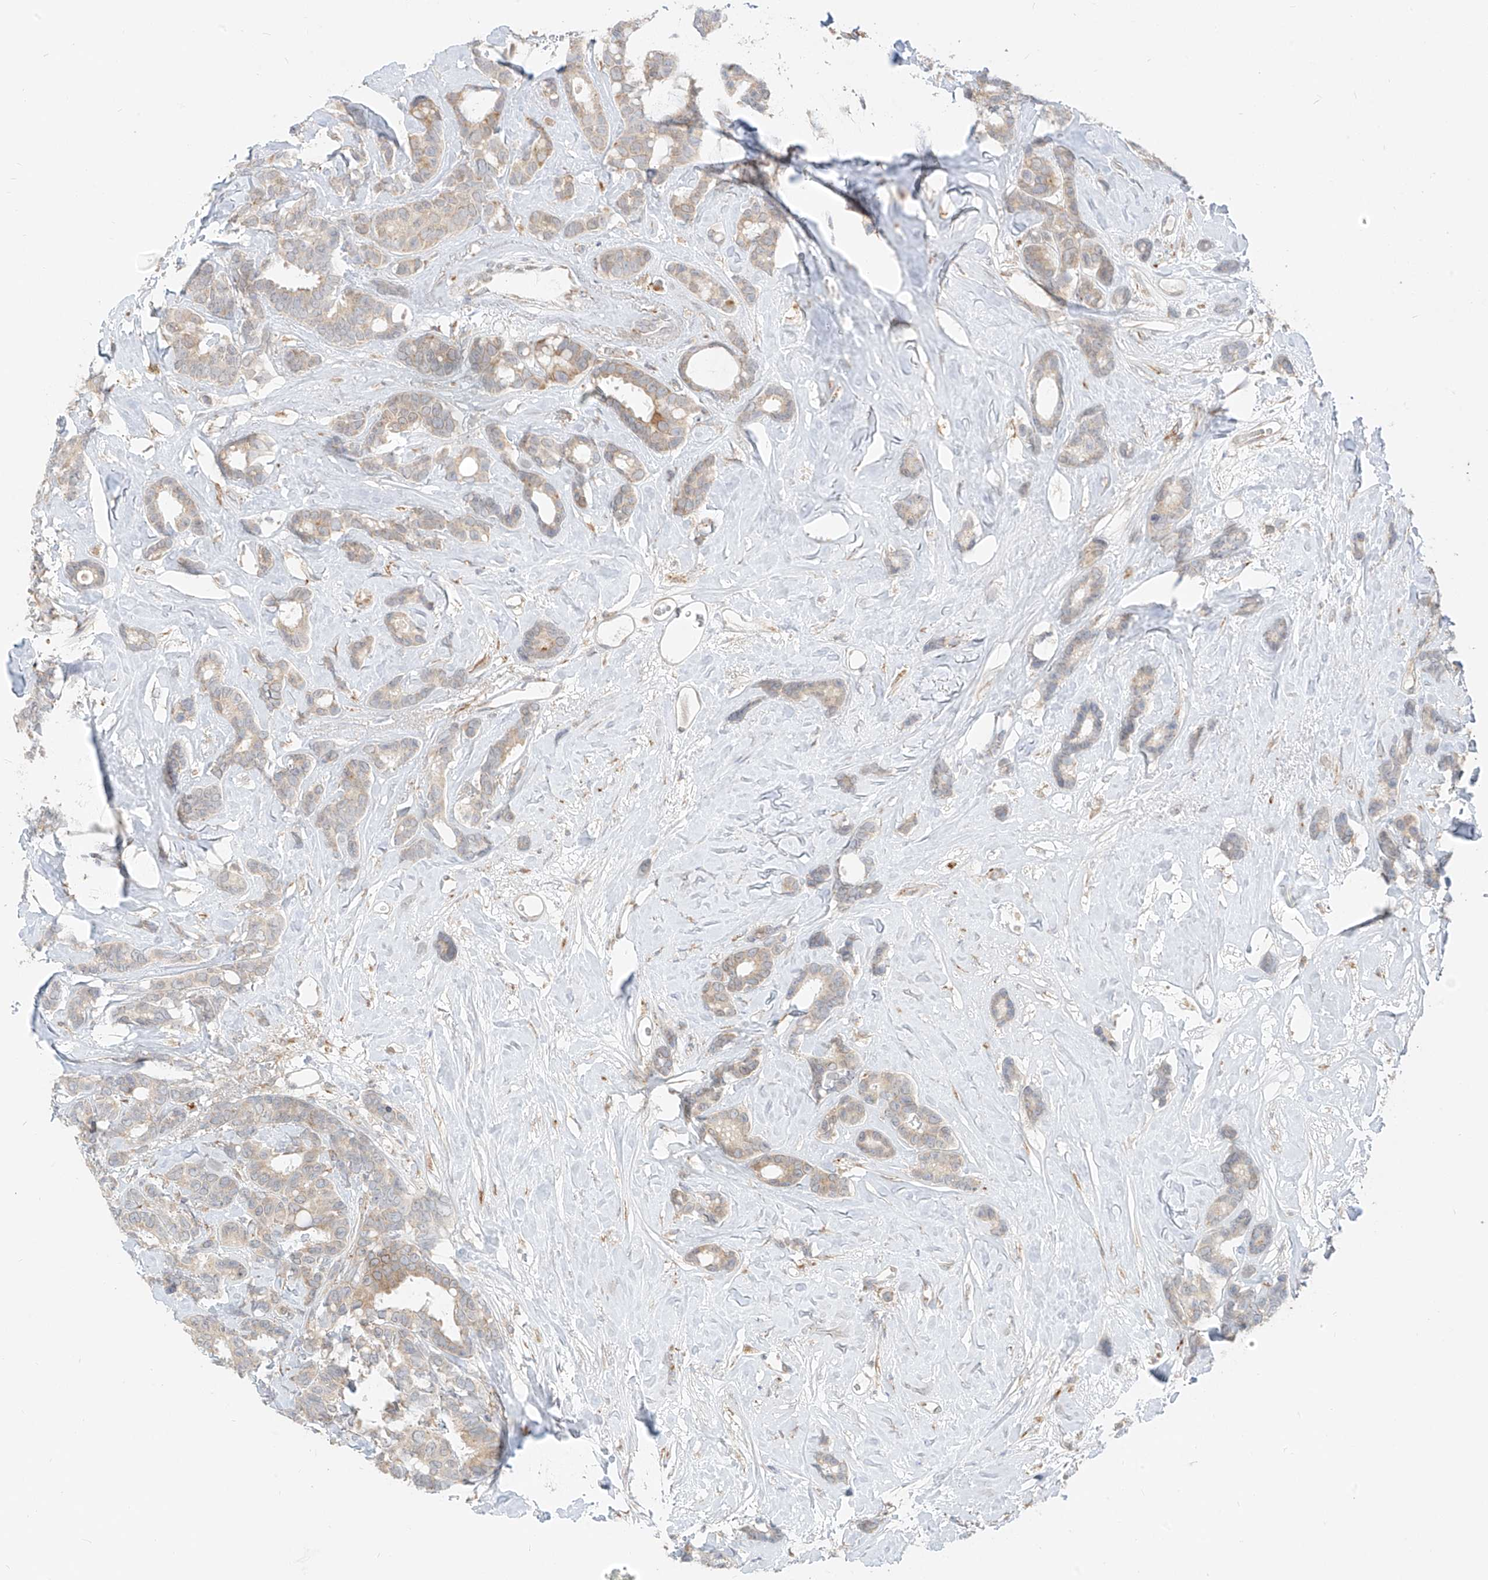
{"staining": {"intensity": "weak", "quantity": ">75%", "location": "cytoplasmic/membranous"}, "tissue": "breast cancer", "cell_type": "Tumor cells", "image_type": "cancer", "snomed": [{"axis": "morphology", "description": "Duct carcinoma"}, {"axis": "topography", "description": "Breast"}], "caption": "Immunohistochemistry image of human breast invasive ductal carcinoma stained for a protein (brown), which displays low levels of weak cytoplasmic/membranous staining in approximately >75% of tumor cells.", "gene": "STT3A", "patient": {"sex": "female", "age": 87}}